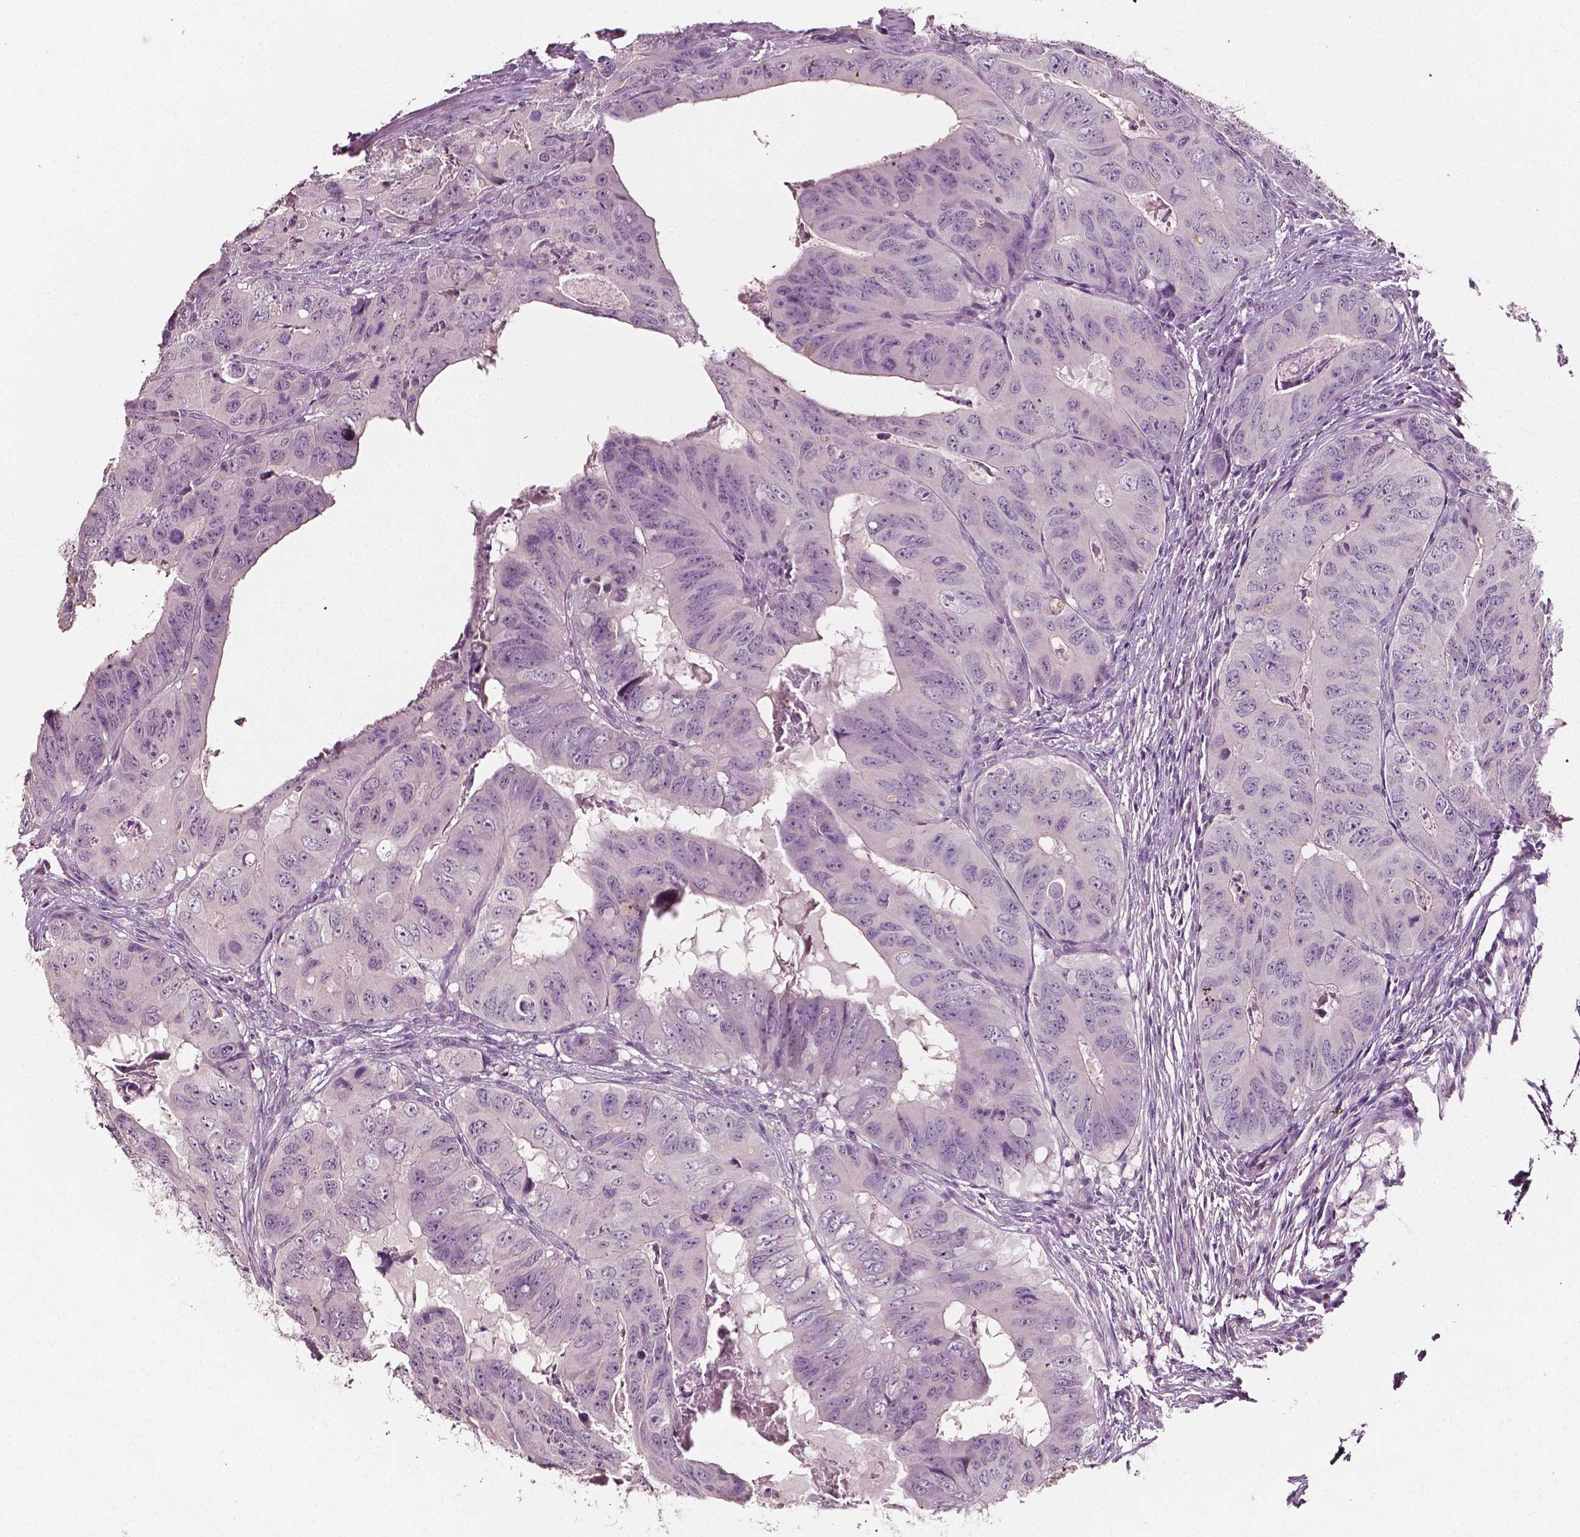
{"staining": {"intensity": "negative", "quantity": "none", "location": "none"}, "tissue": "colorectal cancer", "cell_type": "Tumor cells", "image_type": "cancer", "snomed": [{"axis": "morphology", "description": "Adenocarcinoma, NOS"}, {"axis": "topography", "description": "Colon"}], "caption": "Colorectal adenocarcinoma was stained to show a protein in brown. There is no significant expression in tumor cells.", "gene": "PLA2R1", "patient": {"sex": "male", "age": 79}}